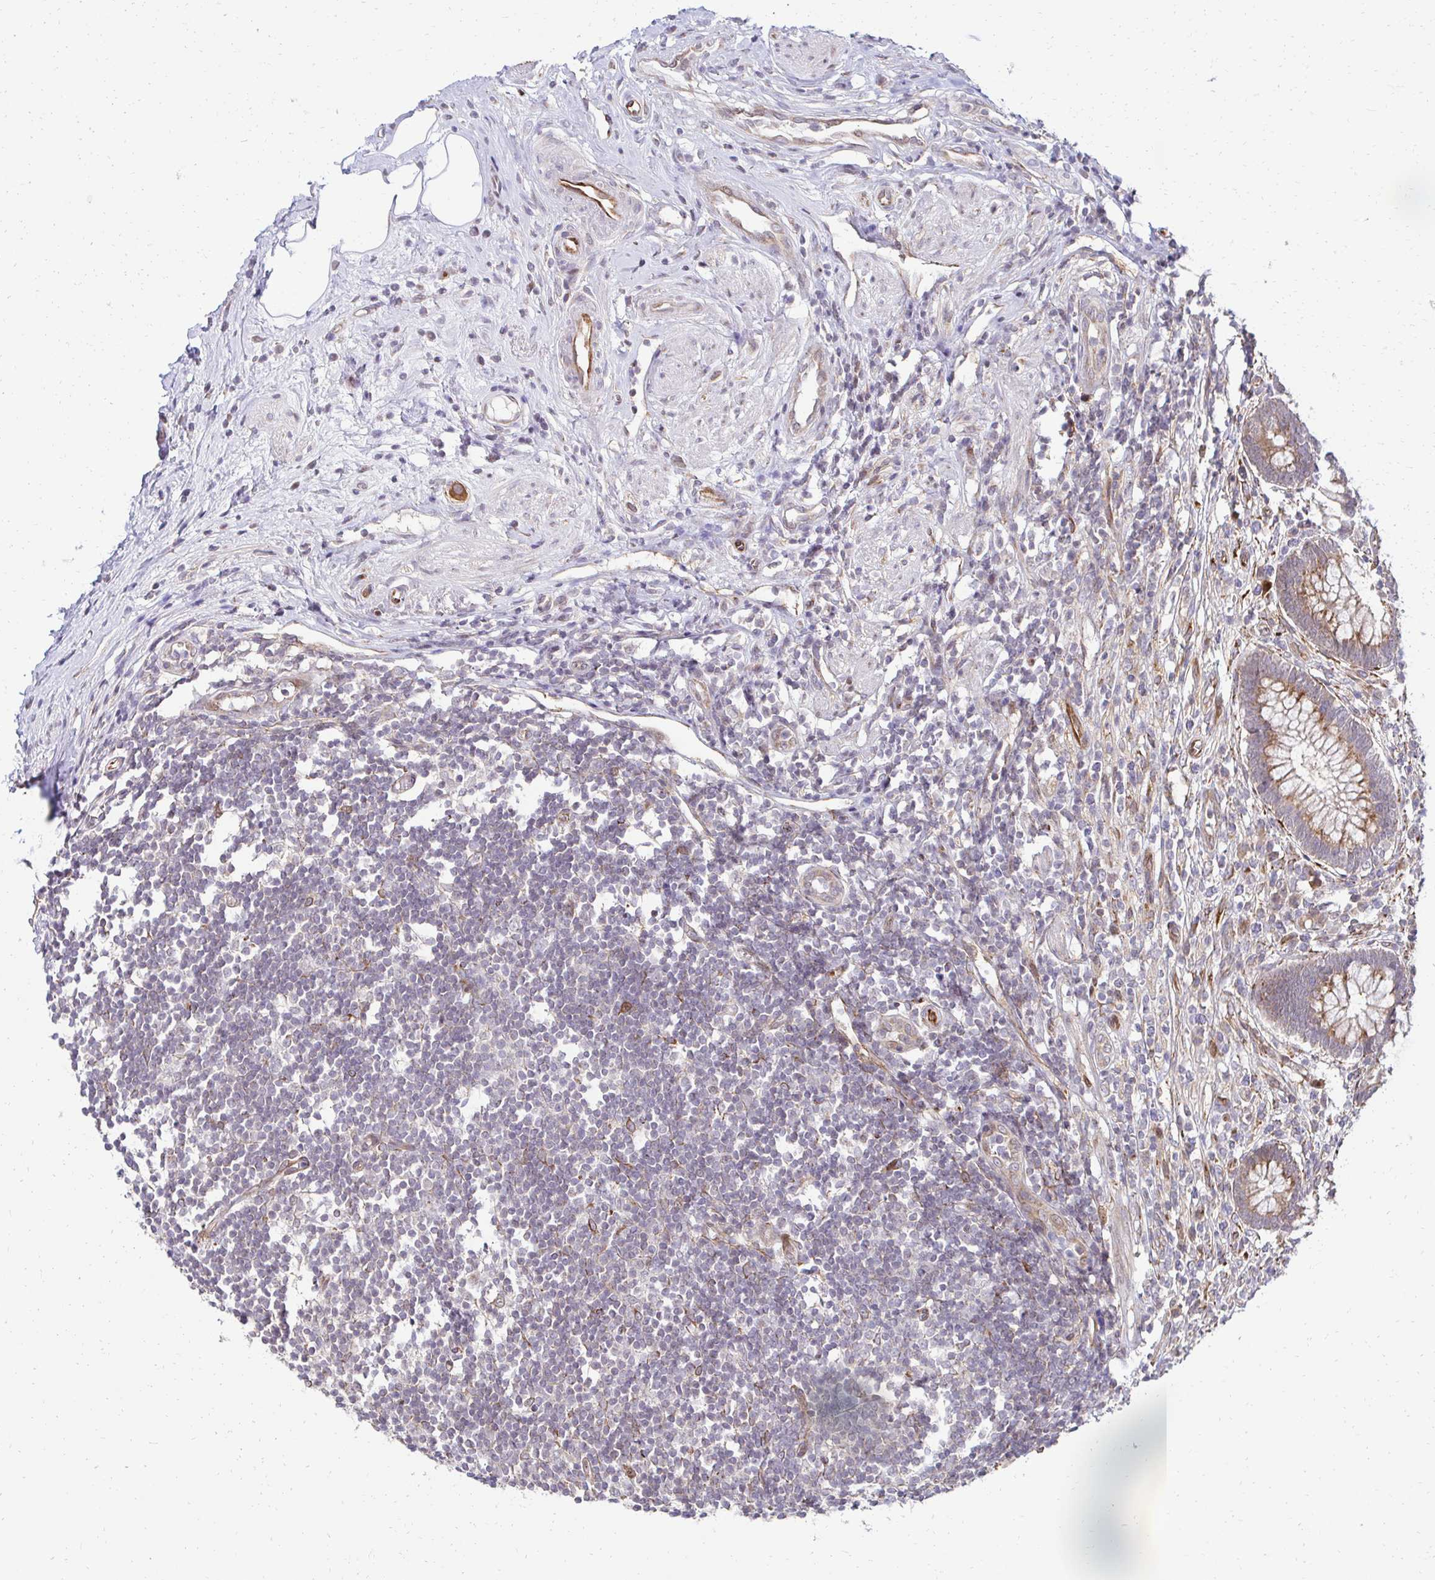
{"staining": {"intensity": "moderate", "quantity": ">75%", "location": "cytoplasmic/membranous"}, "tissue": "appendix", "cell_type": "Glandular cells", "image_type": "normal", "snomed": [{"axis": "morphology", "description": "Normal tissue, NOS"}, {"axis": "topography", "description": "Appendix"}], "caption": "DAB immunohistochemical staining of unremarkable appendix demonstrates moderate cytoplasmic/membranous protein expression in approximately >75% of glandular cells.", "gene": "HPS1", "patient": {"sex": "female", "age": 56}}